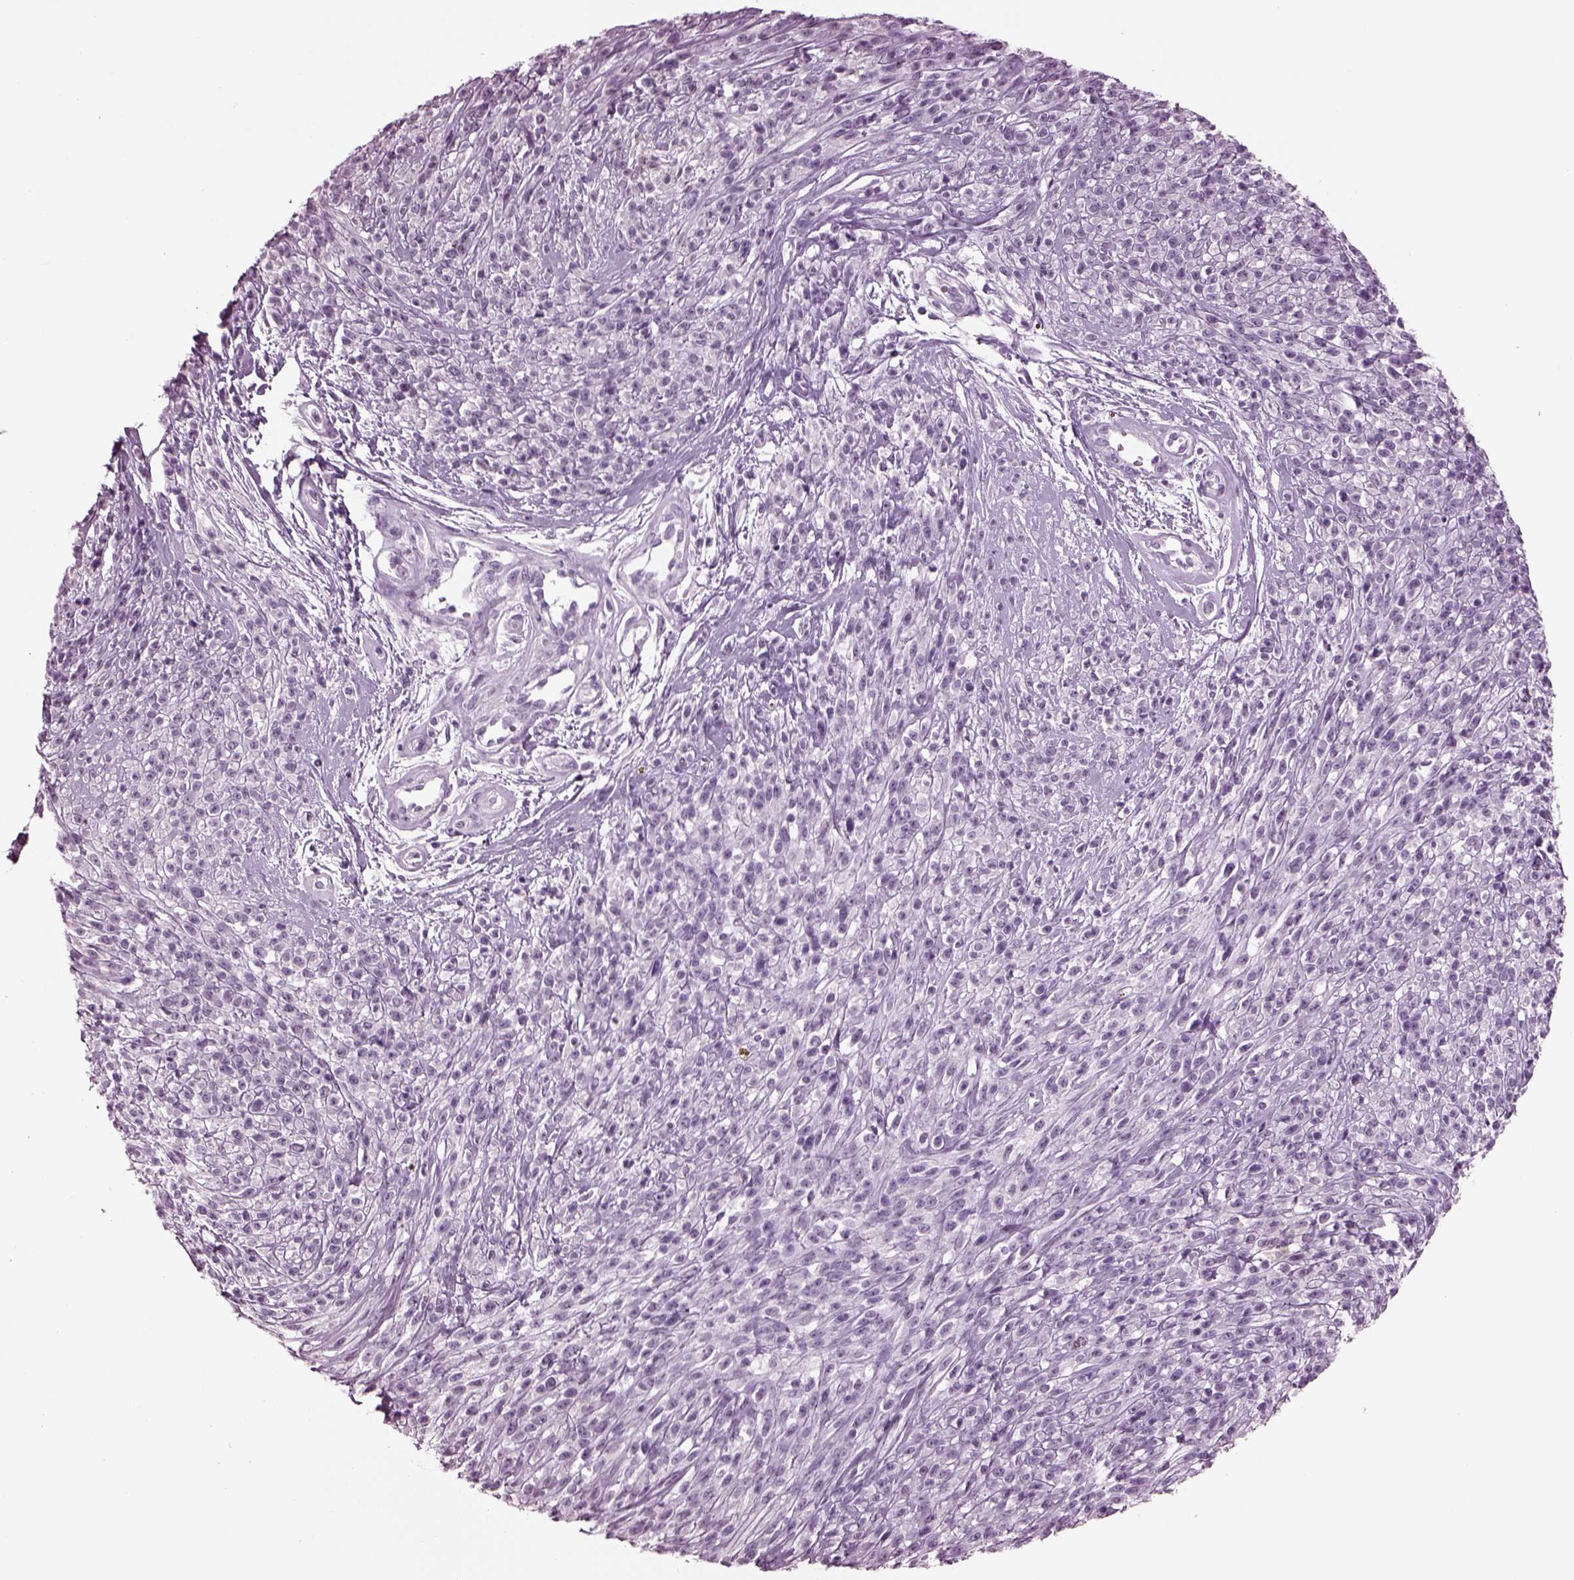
{"staining": {"intensity": "negative", "quantity": "none", "location": "none"}, "tissue": "melanoma", "cell_type": "Tumor cells", "image_type": "cancer", "snomed": [{"axis": "morphology", "description": "Malignant melanoma, NOS"}, {"axis": "topography", "description": "Skin"}, {"axis": "topography", "description": "Skin of trunk"}], "caption": "Tumor cells show no significant staining in melanoma.", "gene": "SLC6A17", "patient": {"sex": "male", "age": 74}}